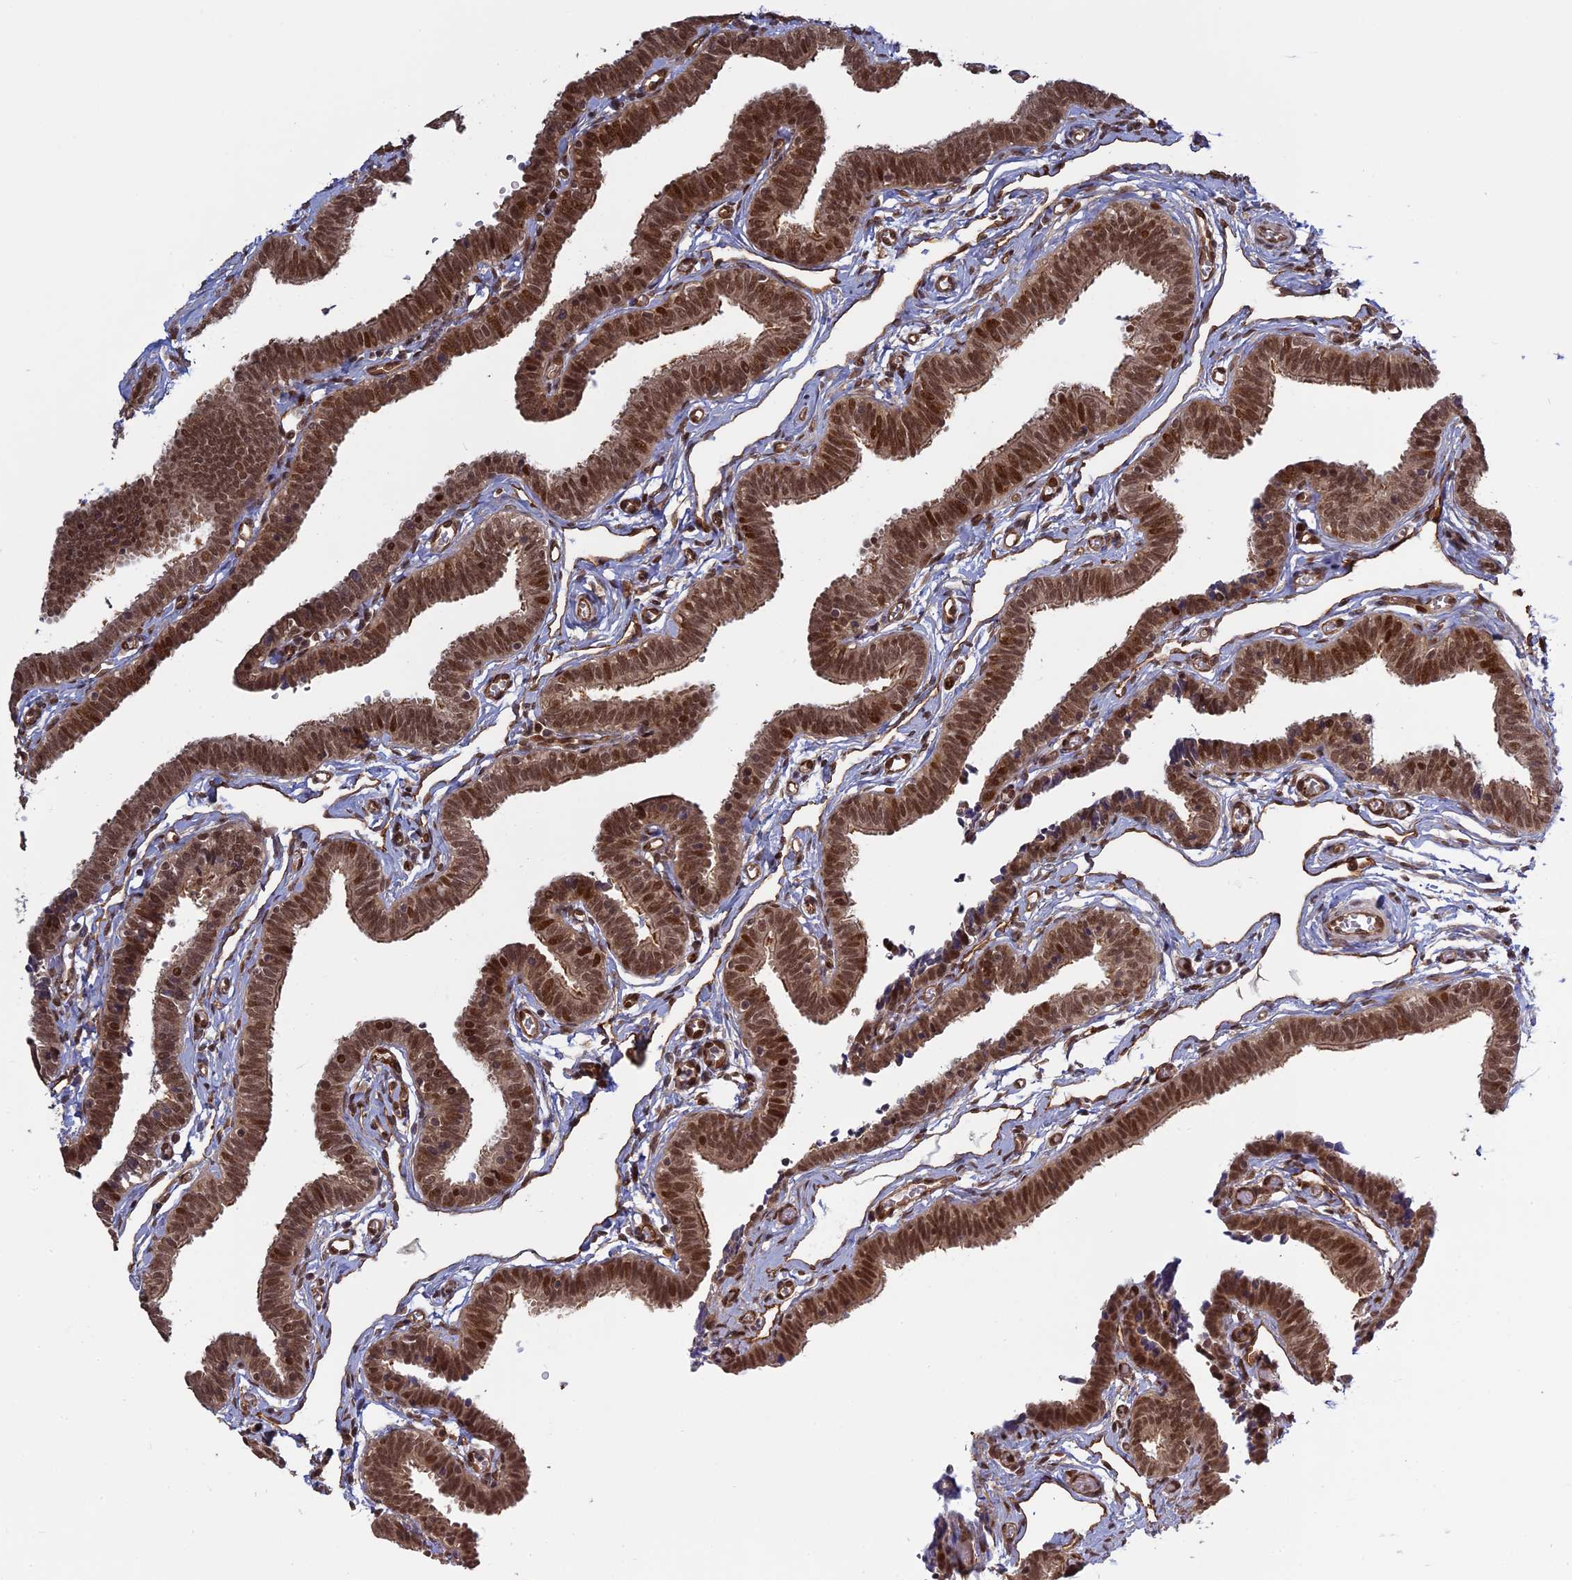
{"staining": {"intensity": "strong", "quantity": ">75%", "location": "cytoplasmic/membranous,nuclear"}, "tissue": "fallopian tube", "cell_type": "Glandular cells", "image_type": "normal", "snomed": [{"axis": "morphology", "description": "Normal tissue, NOS"}, {"axis": "topography", "description": "Fallopian tube"}, {"axis": "topography", "description": "Ovary"}], "caption": "Protein expression analysis of benign human fallopian tube reveals strong cytoplasmic/membranous,nuclear staining in approximately >75% of glandular cells.", "gene": "PKIG", "patient": {"sex": "female", "age": 23}}